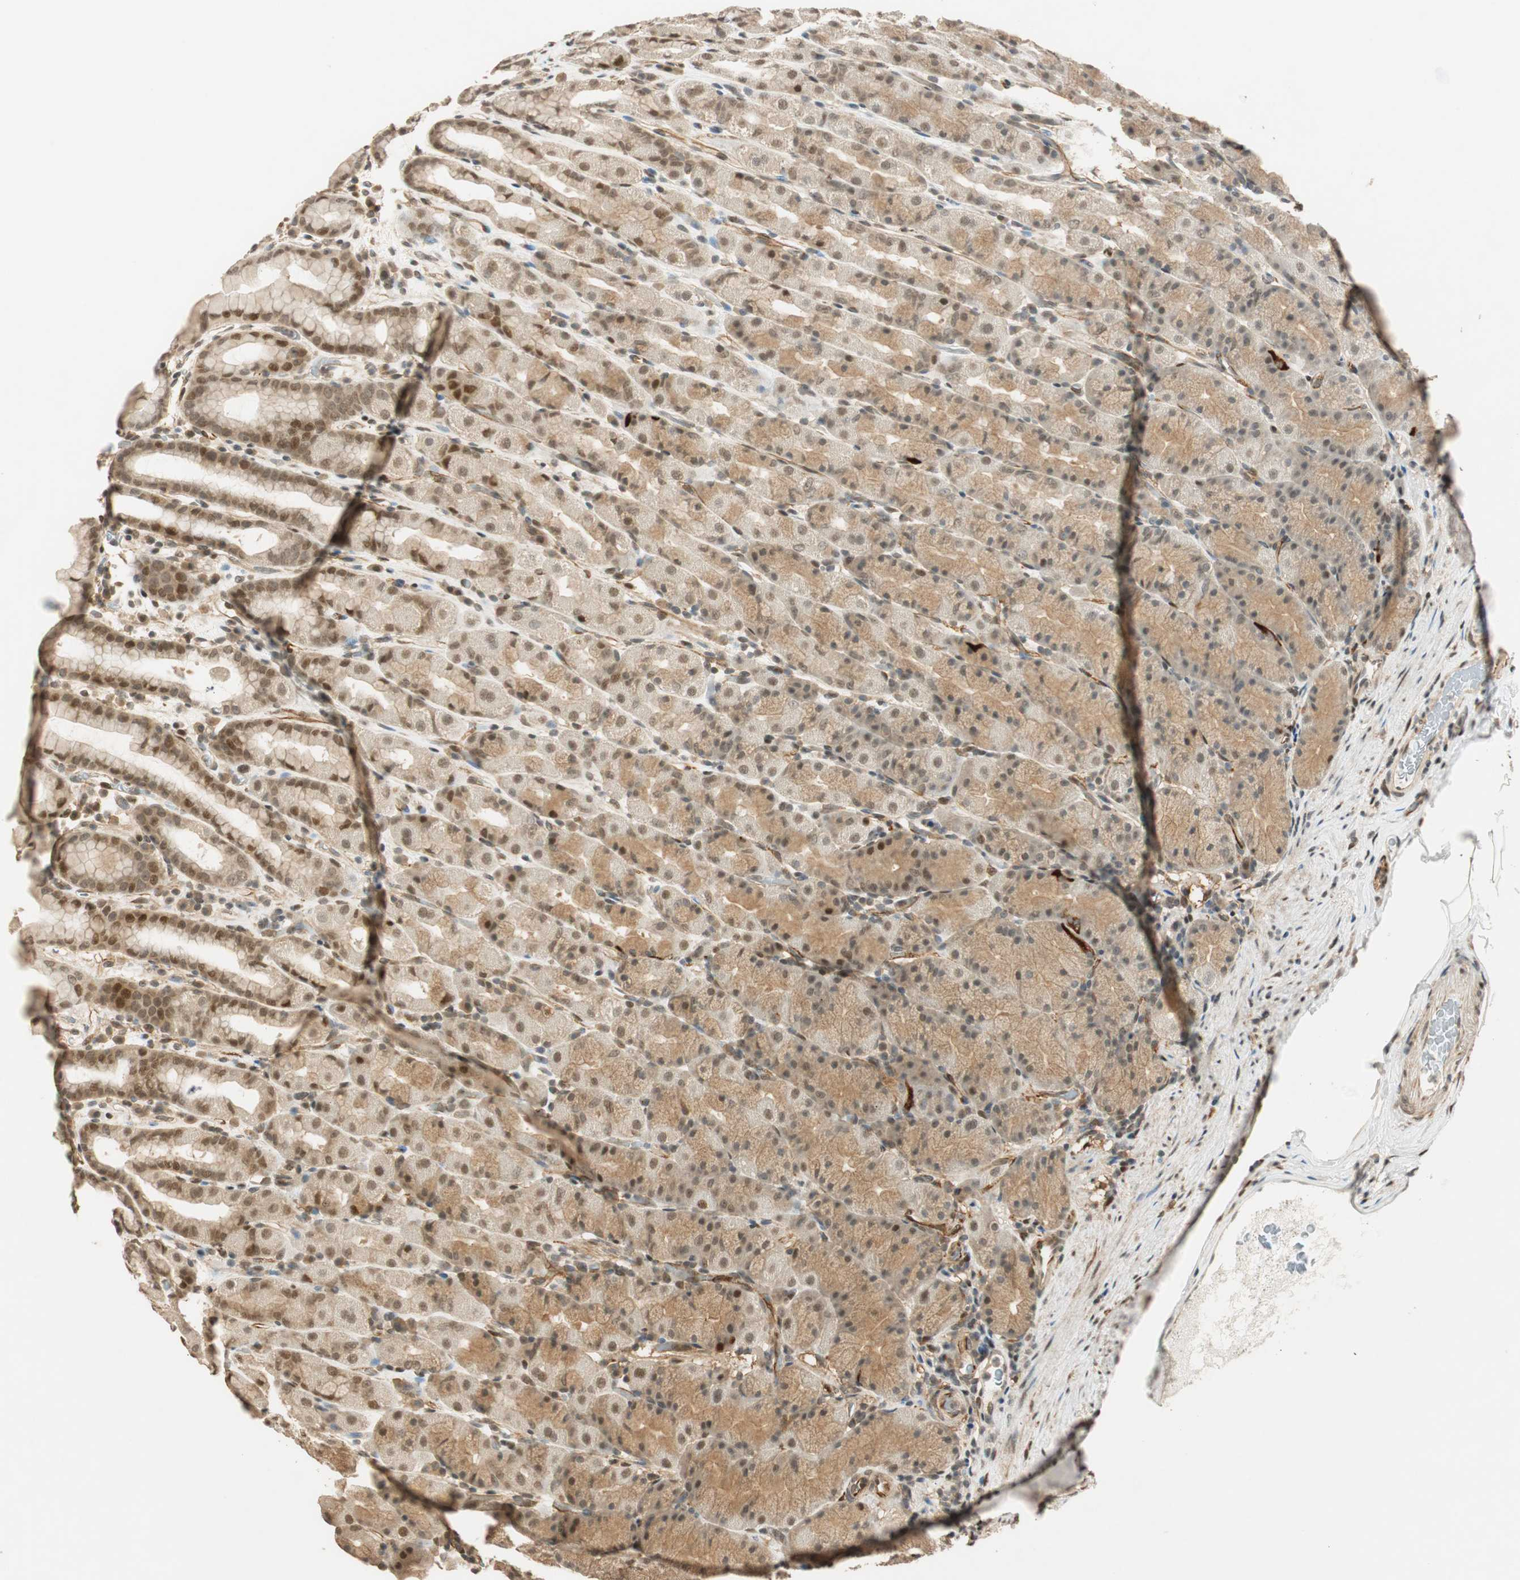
{"staining": {"intensity": "moderate", "quantity": ">75%", "location": "cytoplasmic/membranous,nuclear"}, "tissue": "stomach", "cell_type": "Glandular cells", "image_type": "normal", "snomed": [{"axis": "morphology", "description": "Normal tissue, NOS"}, {"axis": "topography", "description": "Stomach, upper"}], "caption": "Glandular cells show moderate cytoplasmic/membranous,nuclear expression in about >75% of cells in benign stomach.", "gene": "NES", "patient": {"sex": "male", "age": 68}}